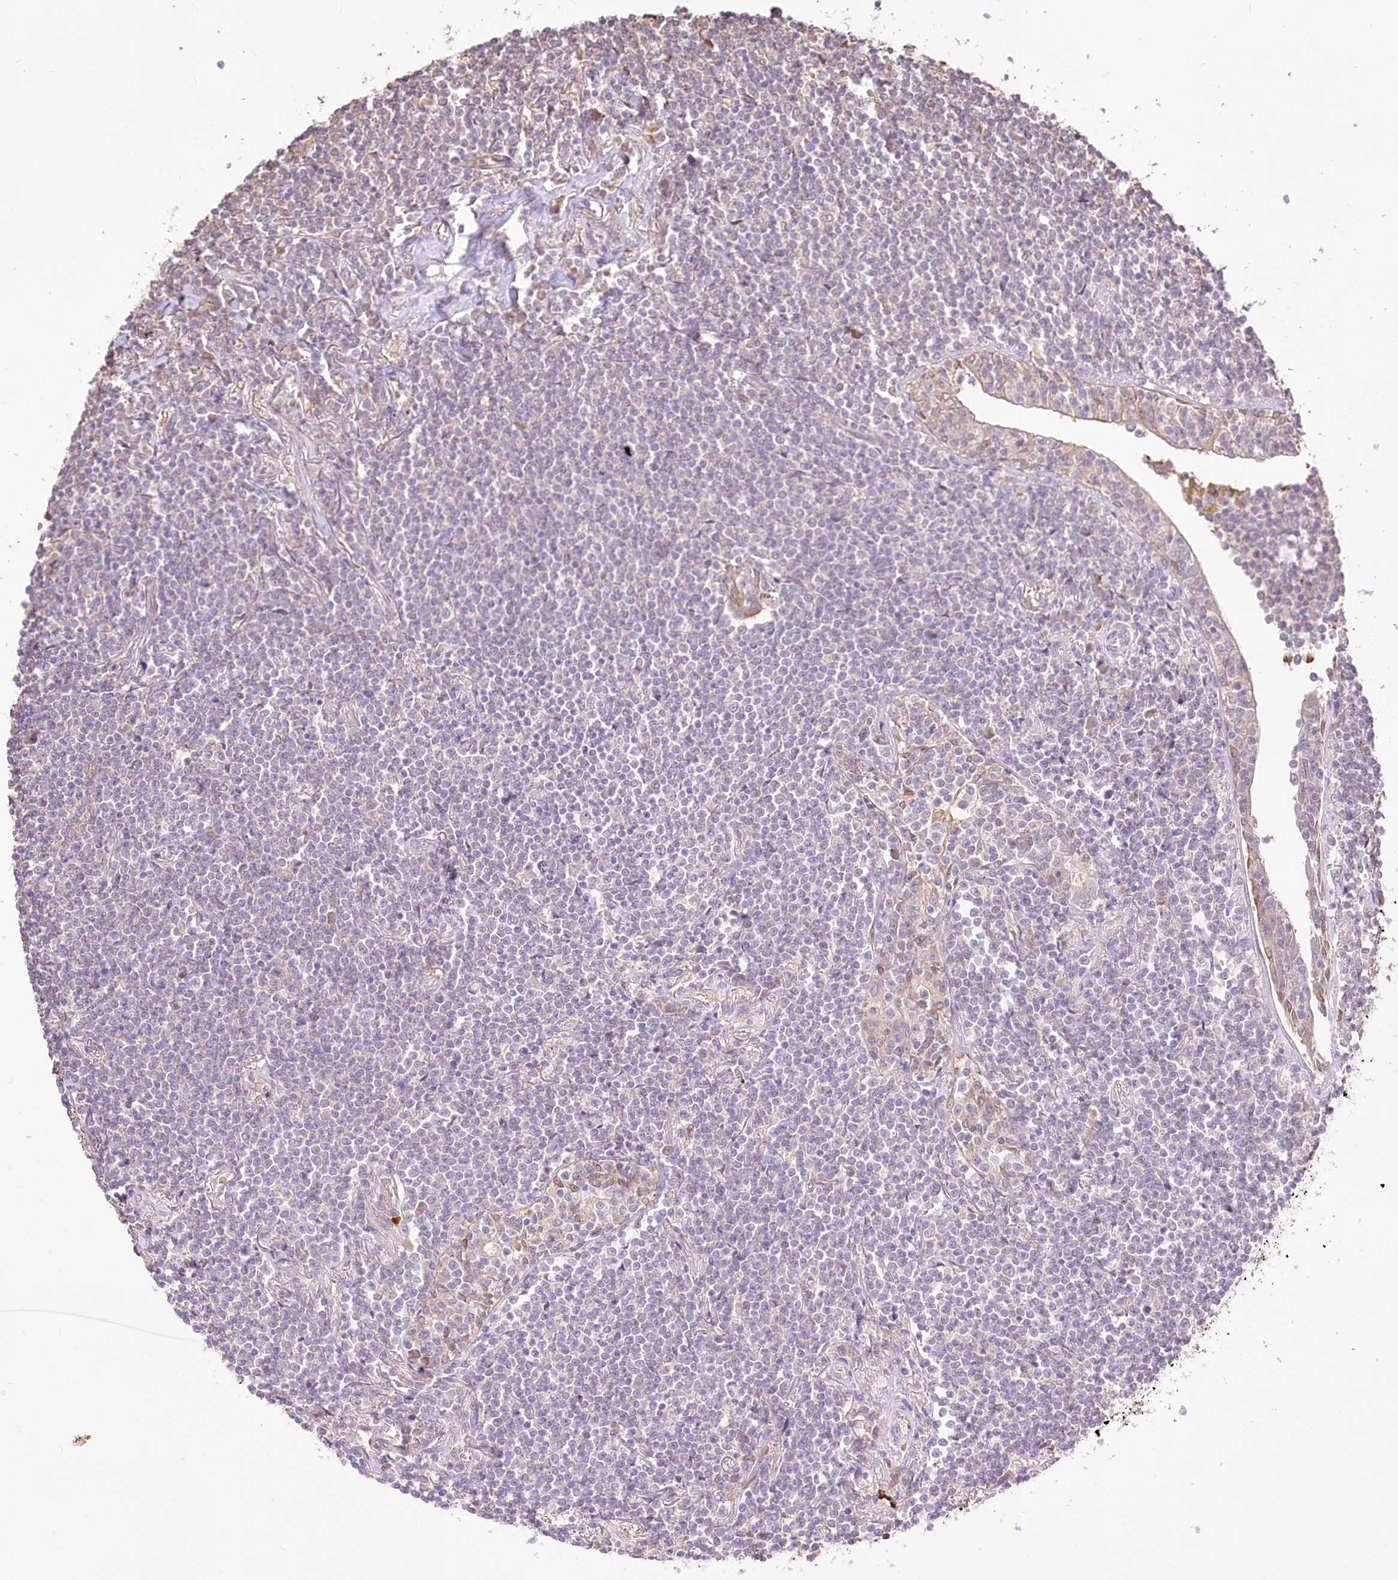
{"staining": {"intensity": "negative", "quantity": "none", "location": "none"}, "tissue": "lymphoma", "cell_type": "Tumor cells", "image_type": "cancer", "snomed": [{"axis": "morphology", "description": "Malignant lymphoma, non-Hodgkin's type, Low grade"}, {"axis": "topography", "description": "Lung"}], "caption": "DAB (3,3'-diaminobenzidine) immunohistochemical staining of low-grade malignant lymphoma, non-Hodgkin's type demonstrates no significant positivity in tumor cells. (DAB immunohistochemistry visualized using brightfield microscopy, high magnification).", "gene": "R3HDM2", "patient": {"sex": "female", "age": 71}}